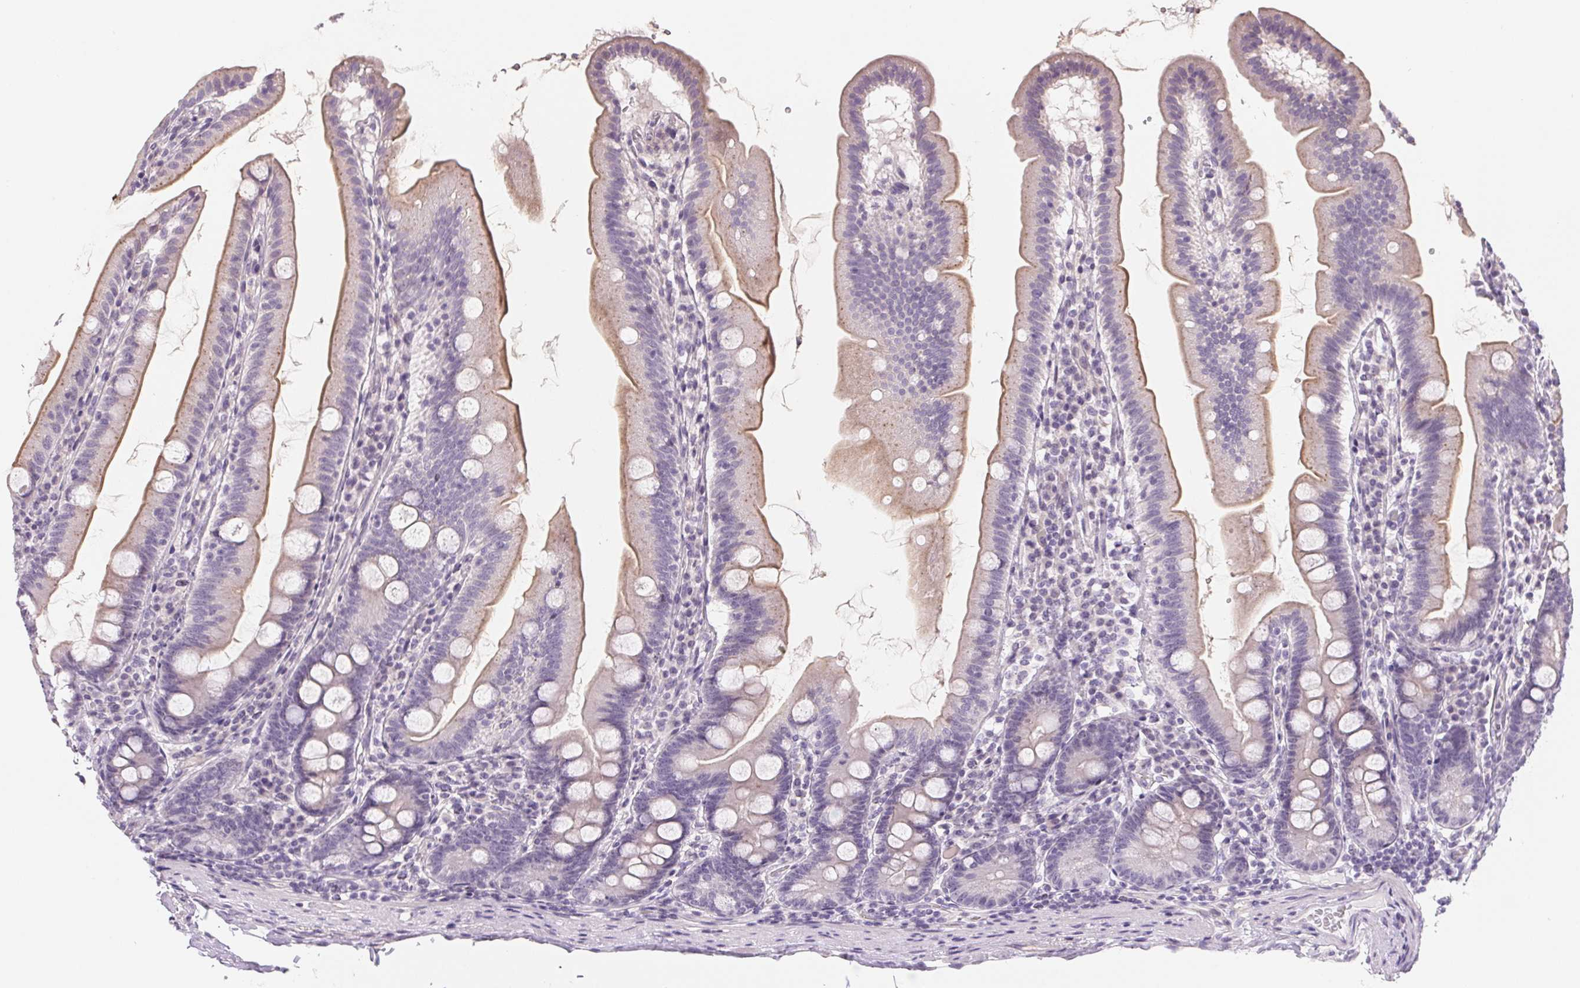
{"staining": {"intensity": "moderate", "quantity": "<25%", "location": "cytoplasmic/membranous"}, "tissue": "duodenum", "cell_type": "Glandular cells", "image_type": "normal", "snomed": [{"axis": "morphology", "description": "Normal tissue, NOS"}, {"axis": "topography", "description": "Duodenum"}], "caption": "An IHC photomicrograph of benign tissue is shown. Protein staining in brown highlights moderate cytoplasmic/membranous positivity in duodenum within glandular cells.", "gene": "CCDC168", "patient": {"sex": "female", "age": 67}}